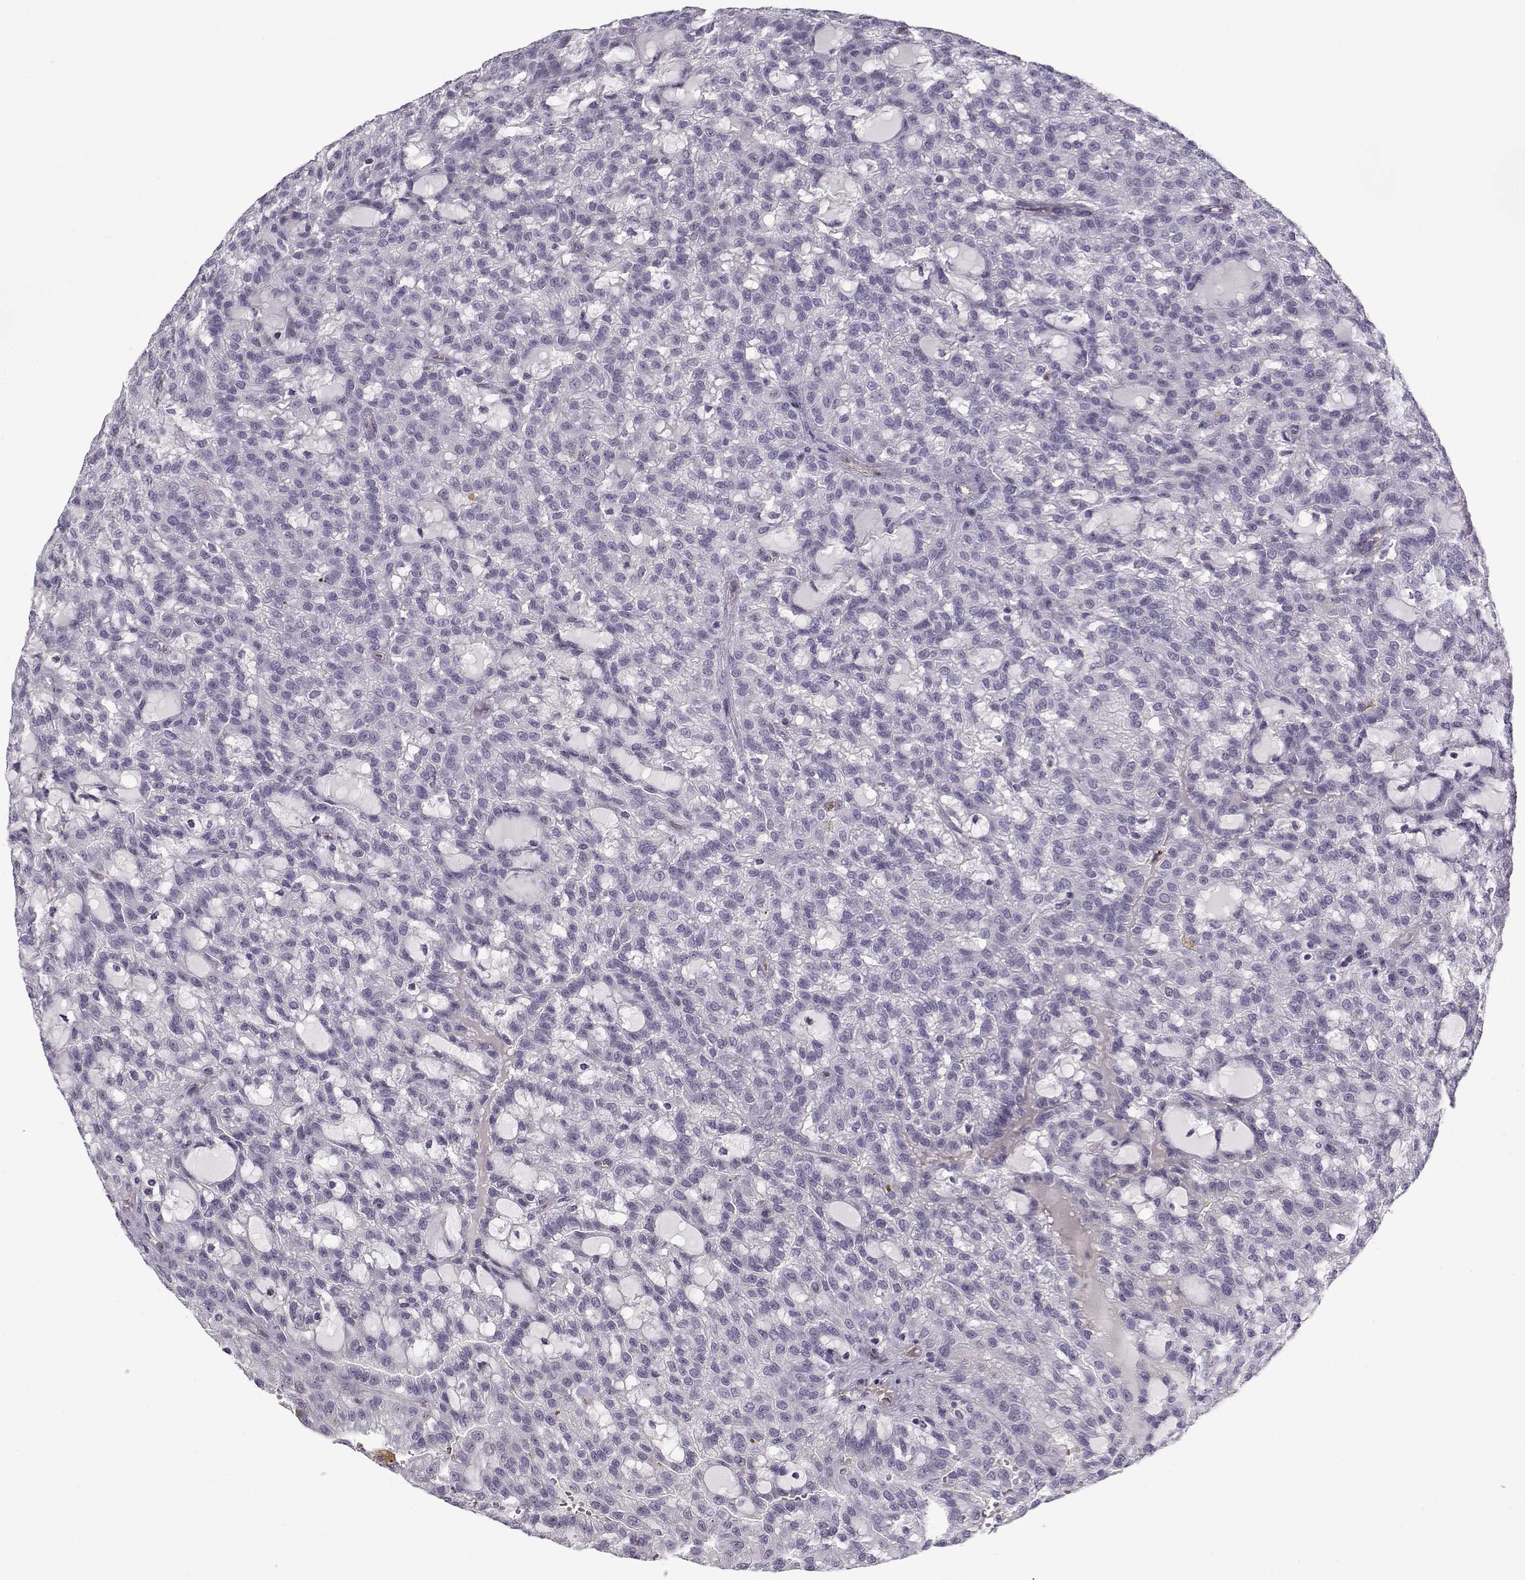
{"staining": {"intensity": "negative", "quantity": "none", "location": "none"}, "tissue": "renal cancer", "cell_type": "Tumor cells", "image_type": "cancer", "snomed": [{"axis": "morphology", "description": "Adenocarcinoma, NOS"}, {"axis": "topography", "description": "Kidney"}], "caption": "Renal cancer stained for a protein using IHC demonstrates no staining tumor cells.", "gene": "MYO1A", "patient": {"sex": "male", "age": 63}}